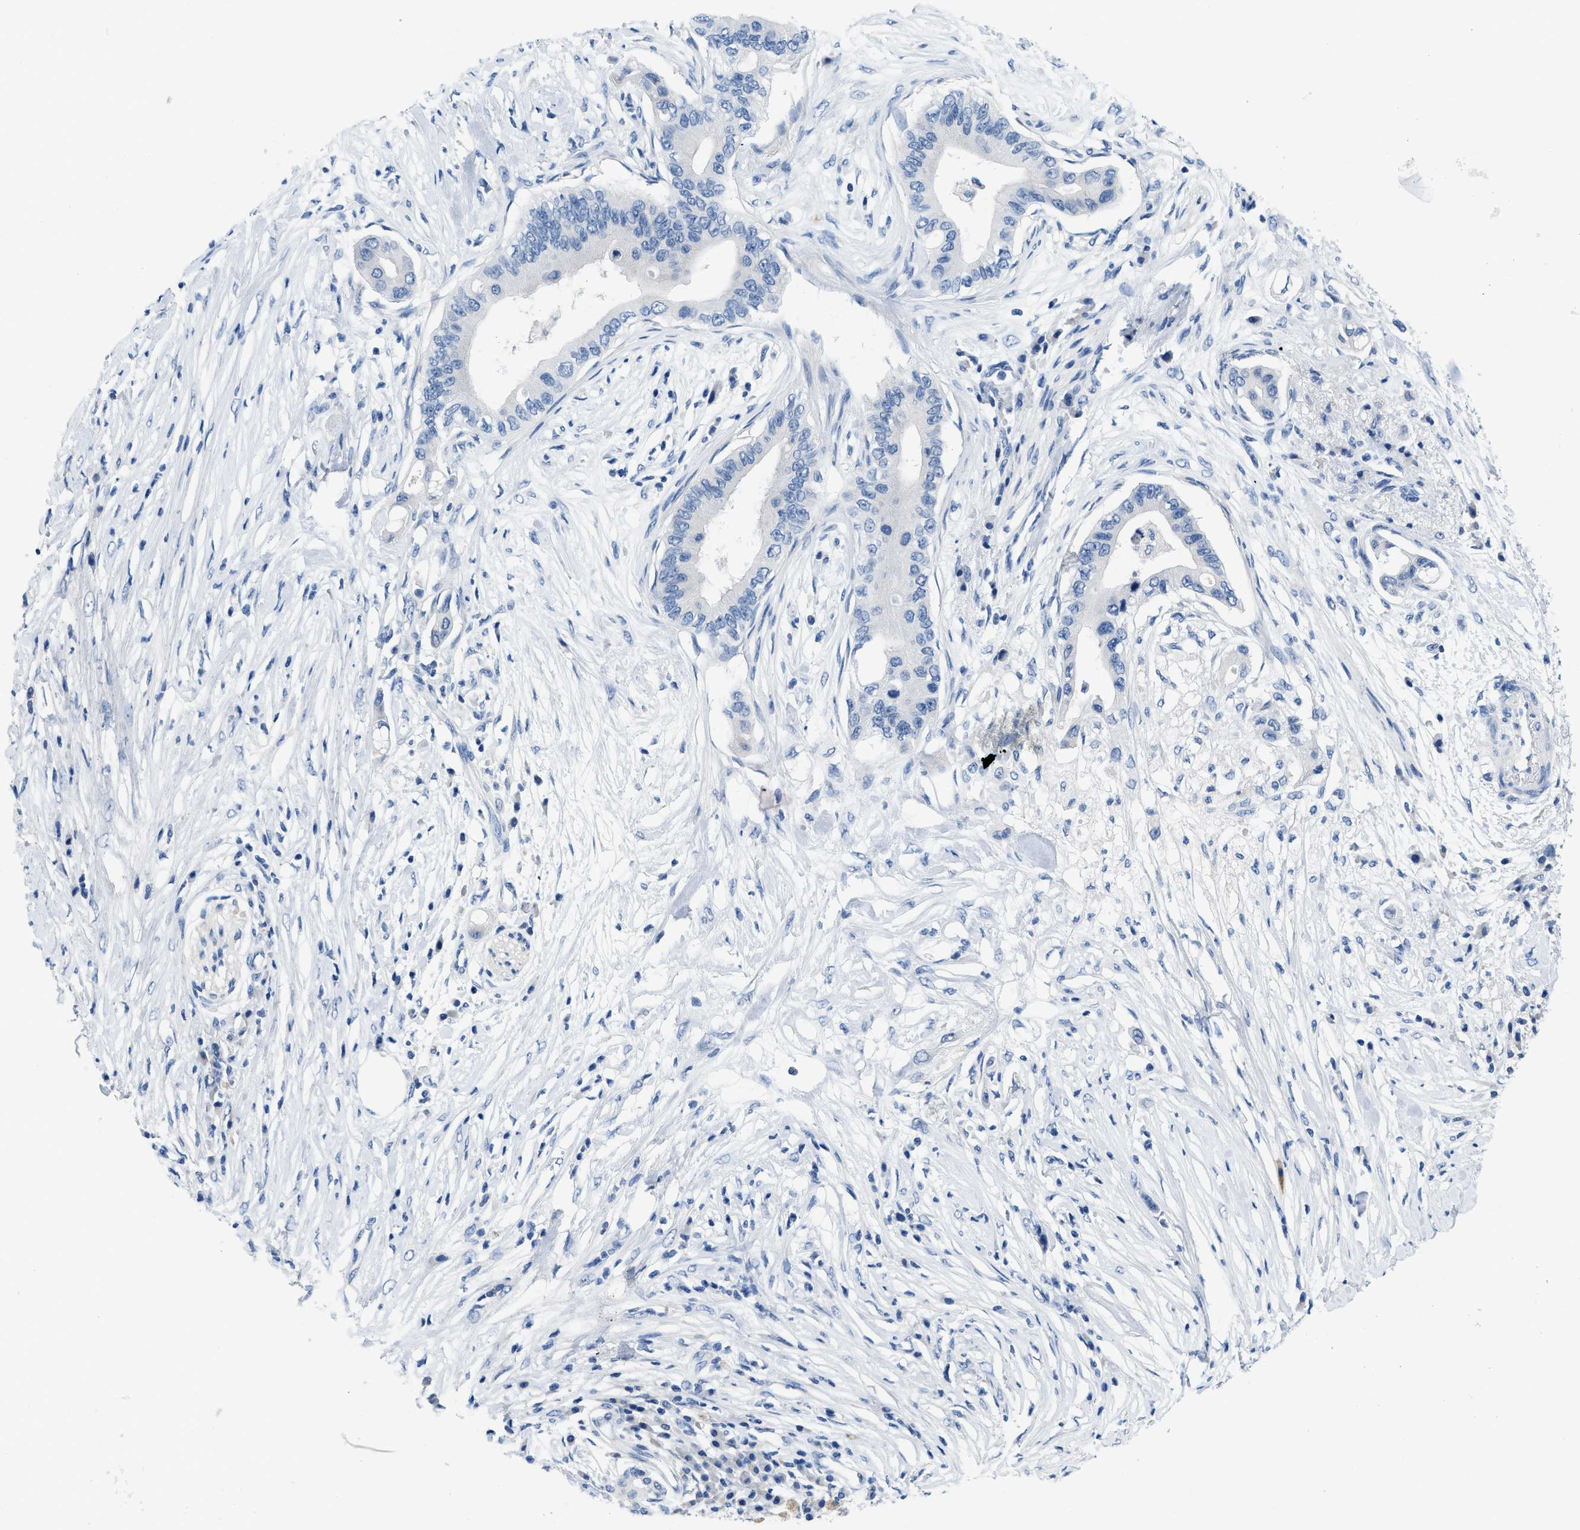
{"staining": {"intensity": "negative", "quantity": "none", "location": "none"}, "tissue": "pancreatic cancer", "cell_type": "Tumor cells", "image_type": "cancer", "snomed": [{"axis": "morphology", "description": "Adenocarcinoma, NOS"}, {"axis": "topography", "description": "Pancreas"}], "caption": "DAB immunohistochemical staining of human pancreatic adenocarcinoma exhibits no significant staining in tumor cells. The staining is performed using DAB (3,3'-diaminobenzidine) brown chromogen with nuclei counter-stained in using hematoxylin.", "gene": "PYY", "patient": {"sex": "male", "age": 77}}